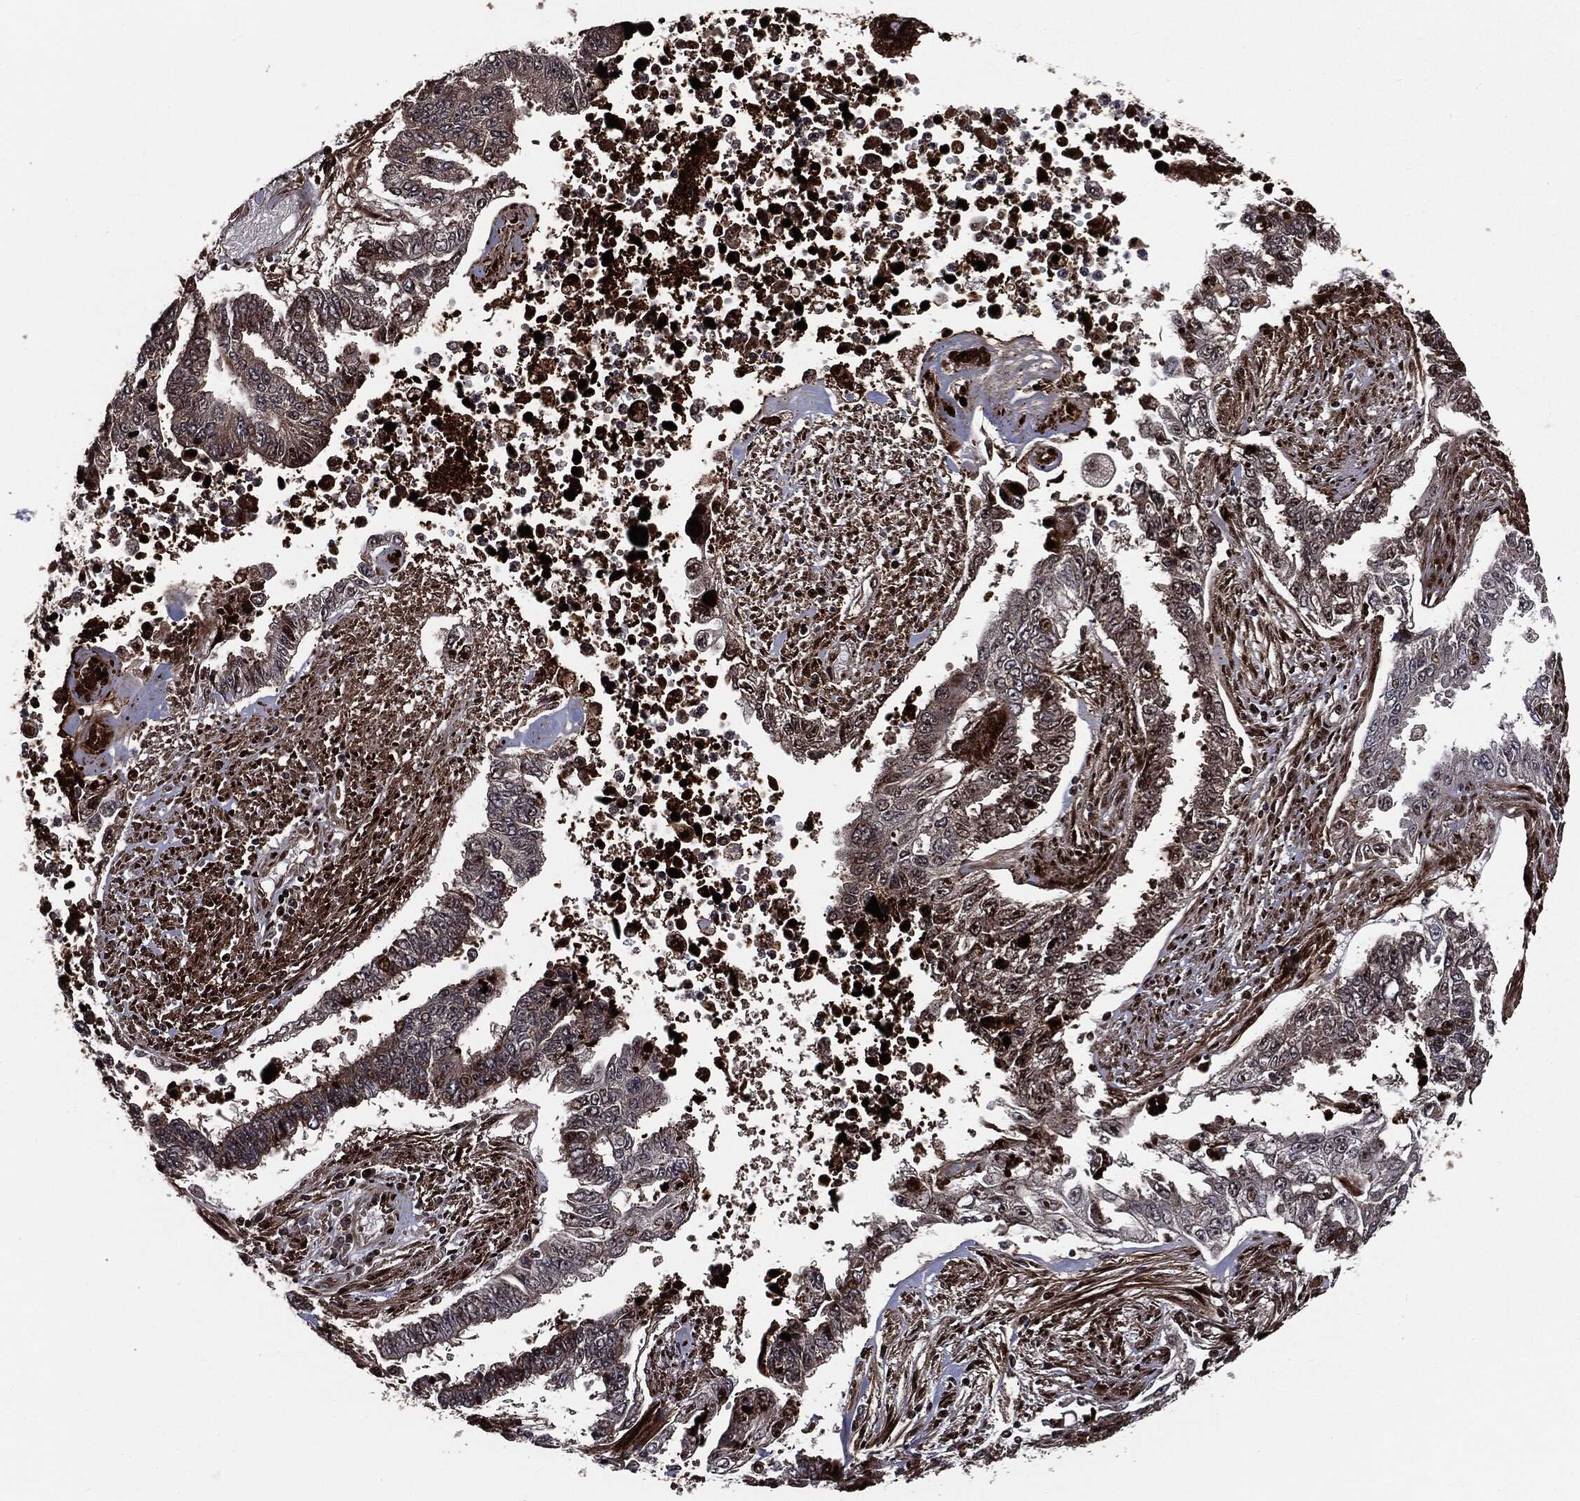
{"staining": {"intensity": "strong", "quantity": "<25%", "location": "nuclear"}, "tissue": "endometrial cancer", "cell_type": "Tumor cells", "image_type": "cancer", "snomed": [{"axis": "morphology", "description": "Adenocarcinoma, NOS"}, {"axis": "topography", "description": "Uterus"}], "caption": "Tumor cells display strong nuclear expression in about <25% of cells in endometrial cancer (adenocarcinoma).", "gene": "SMAD4", "patient": {"sex": "female", "age": 59}}